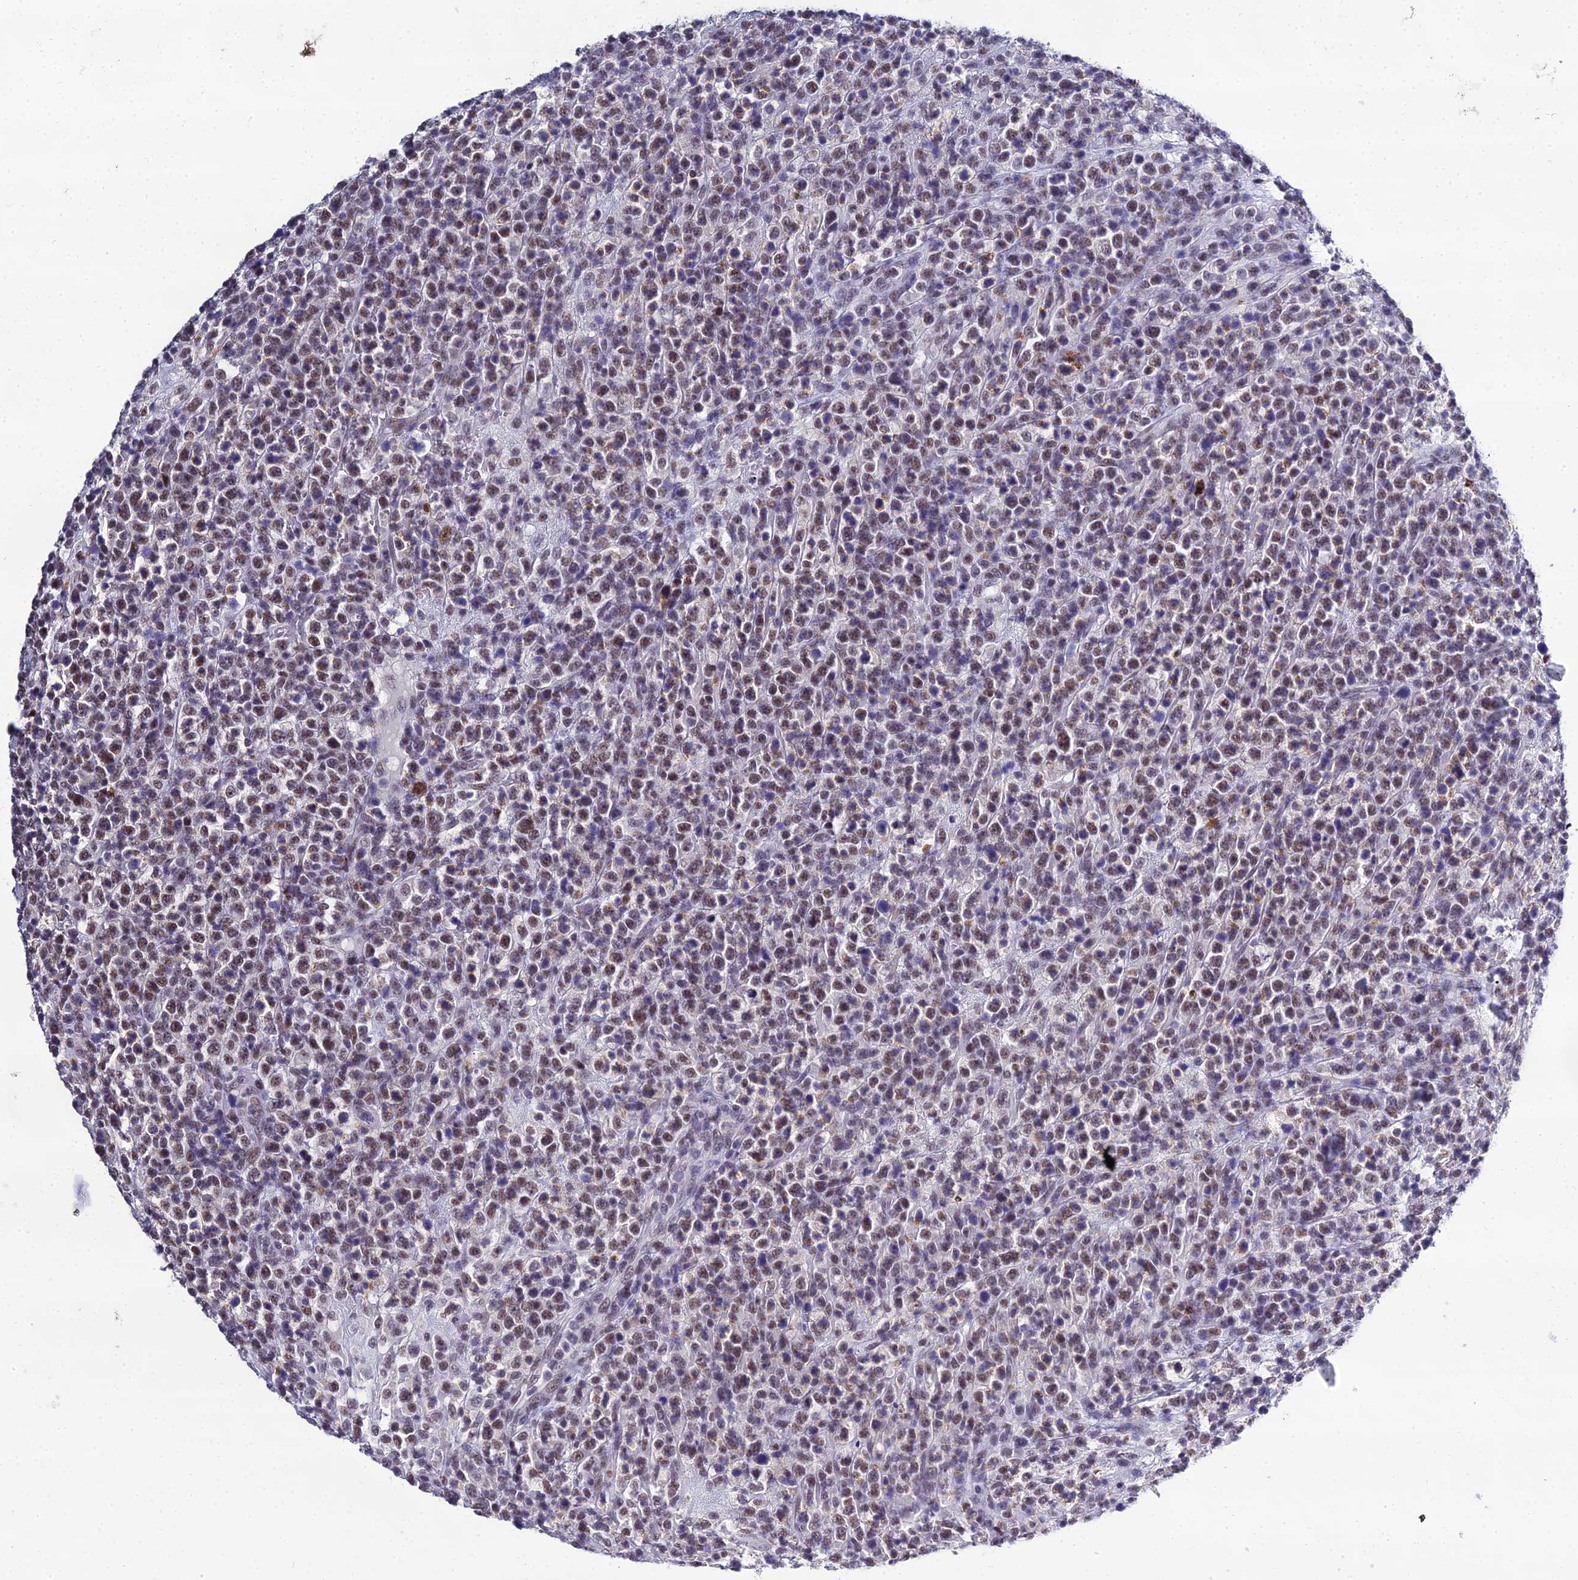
{"staining": {"intensity": "moderate", "quantity": ">75%", "location": "nuclear"}, "tissue": "lymphoma", "cell_type": "Tumor cells", "image_type": "cancer", "snomed": [{"axis": "morphology", "description": "Malignant lymphoma, non-Hodgkin's type, High grade"}, {"axis": "topography", "description": "Colon"}], "caption": "IHC micrograph of neoplastic tissue: human high-grade malignant lymphoma, non-Hodgkin's type stained using immunohistochemistry (IHC) exhibits medium levels of moderate protein expression localized specifically in the nuclear of tumor cells, appearing as a nuclear brown color.", "gene": "PPP4R2", "patient": {"sex": "female", "age": 53}}